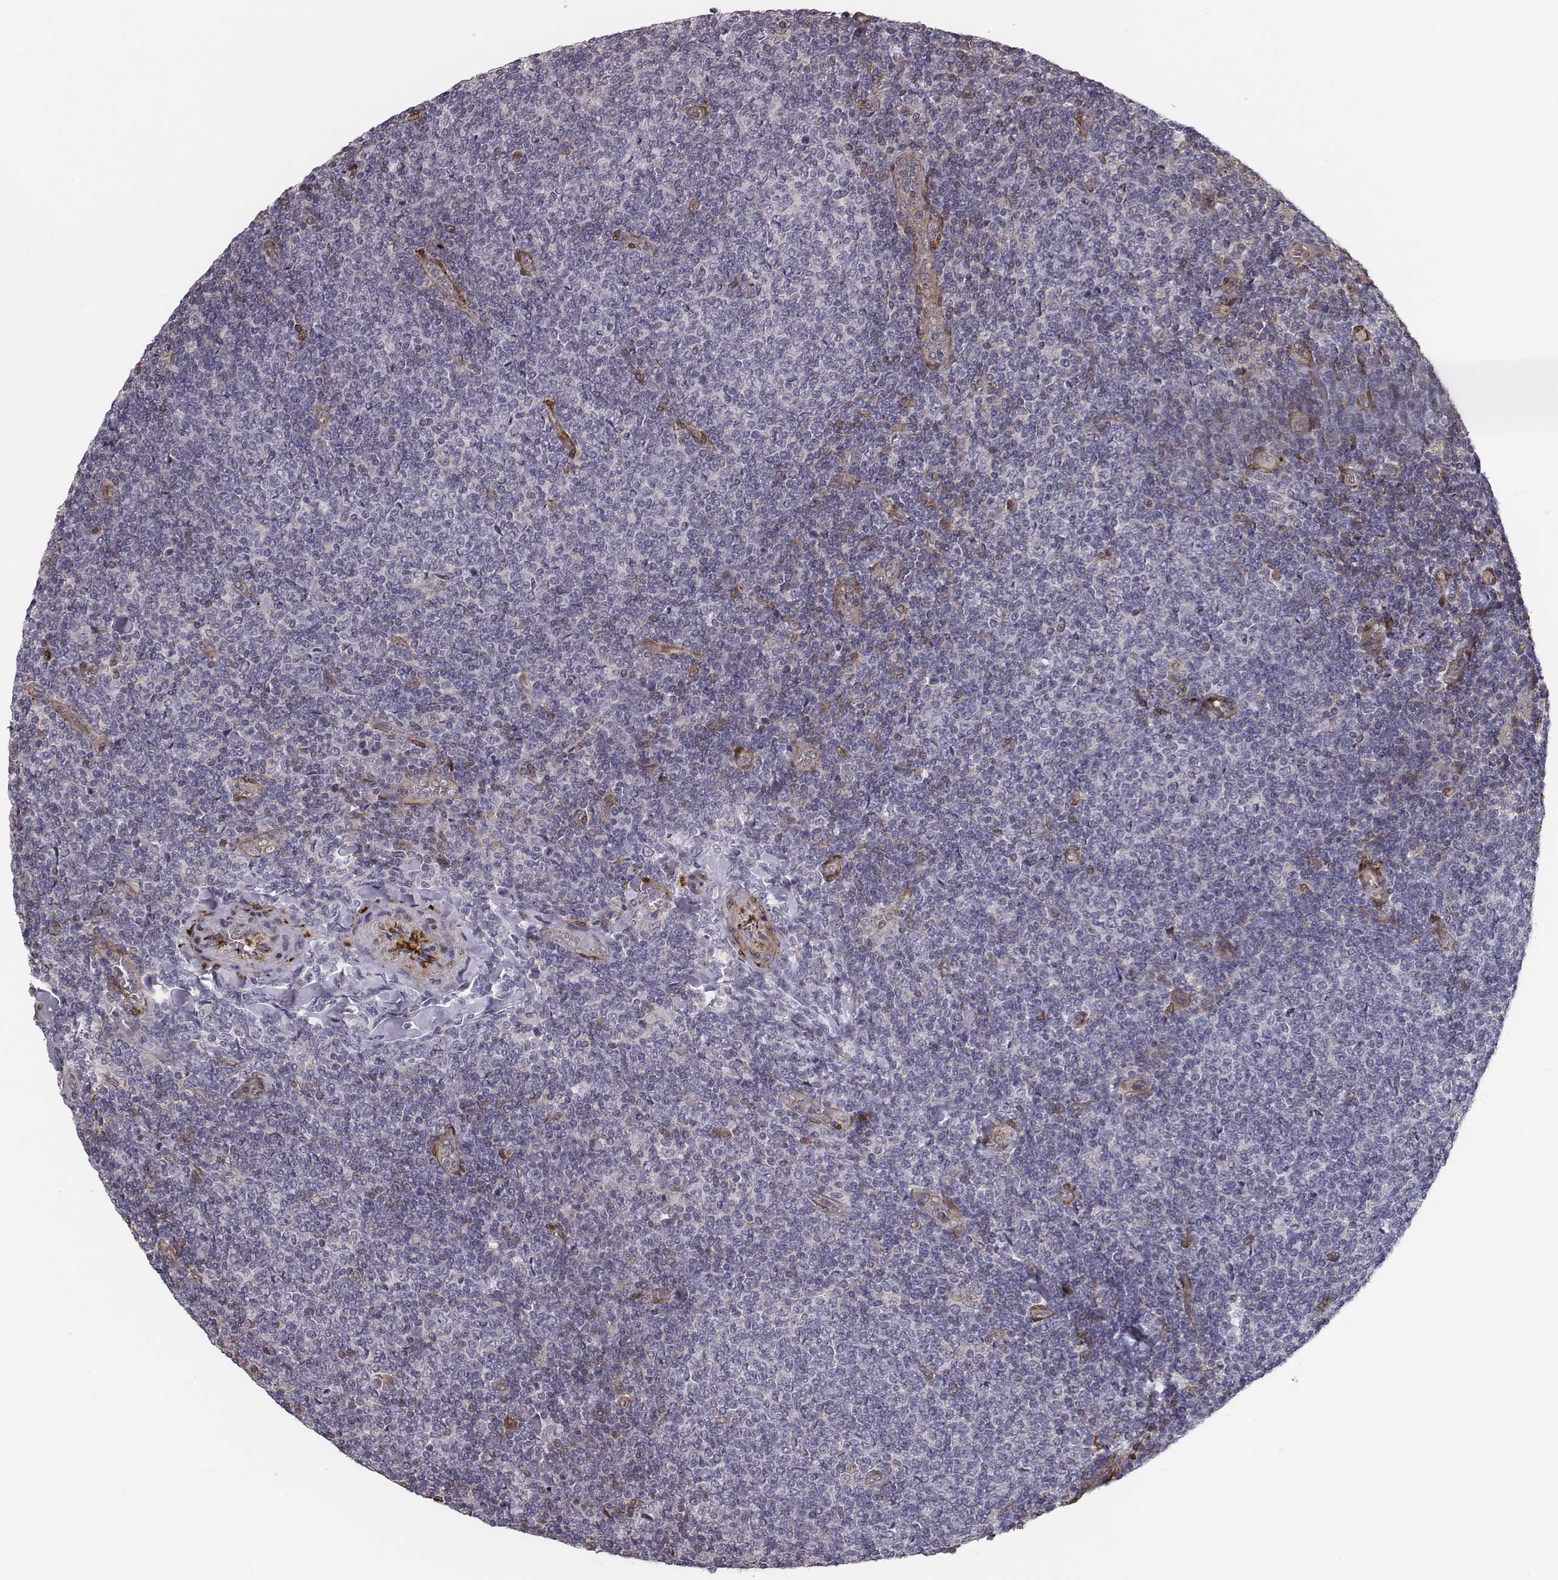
{"staining": {"intensity": "negative", "quantity": "none", "location": "none"}, "tissue": "lymphoma", "cell_type": "Tumor cells", "image_type": "cancer", "snomed": [{"axis": "morphology", "description": "Malignant lymphoma, non-Hodgkin's type, Low grade"}, {"axis": "topography", "description": "Lymph node"}], "caption": "Human malignant lymphoma, non-Hodgkin's type (low-grade) stained for a protein using IHC shows no expression in tumor cells.", "gene": "ISYNA1", "patient": {"sex": "male", "age": 52}}